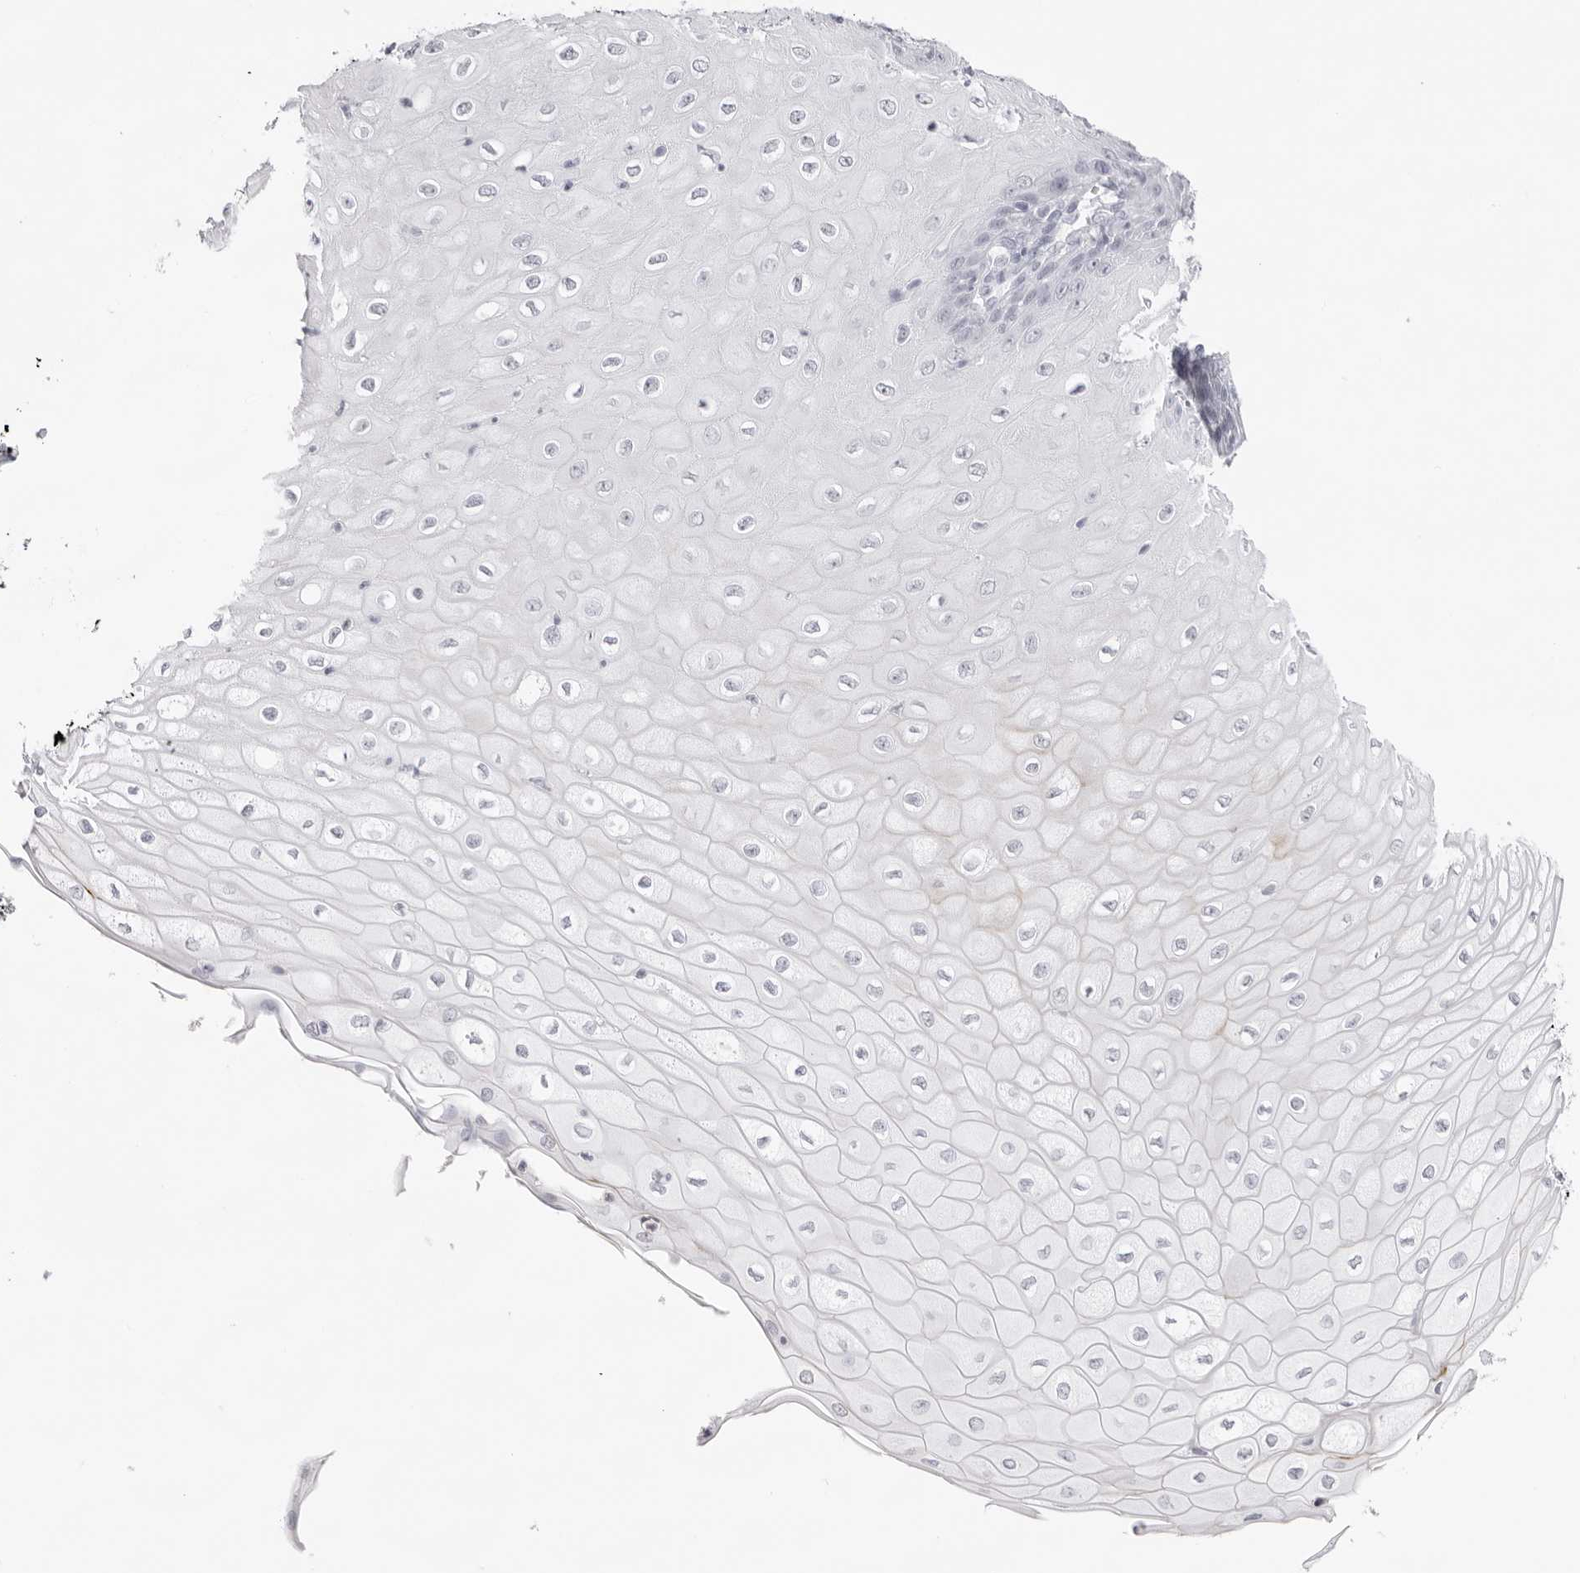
{"staining": {"intensity": "negative", "quantity": "none", "location": "none"}, "tissue": "cervical cancer", "cell_type": "Tumor cells", "image_type": "cancer", "snomed": [{"axis": "morphology", "description": "Normal tissue, NOS"}, {"axis": "morphology", "description": "Squamous cell carcinoma, NOS"}, {"axis": "topography", "description": "Cervix"}], "caption": "IHC image of neoplastic tissue: human cervical cancer stained with DAB (3,3'-diaminobenzidine) shows no significant protein positivity in tumor cells.", "gene": "KLK12", "patient": {"sex": "female", "age": 35}}